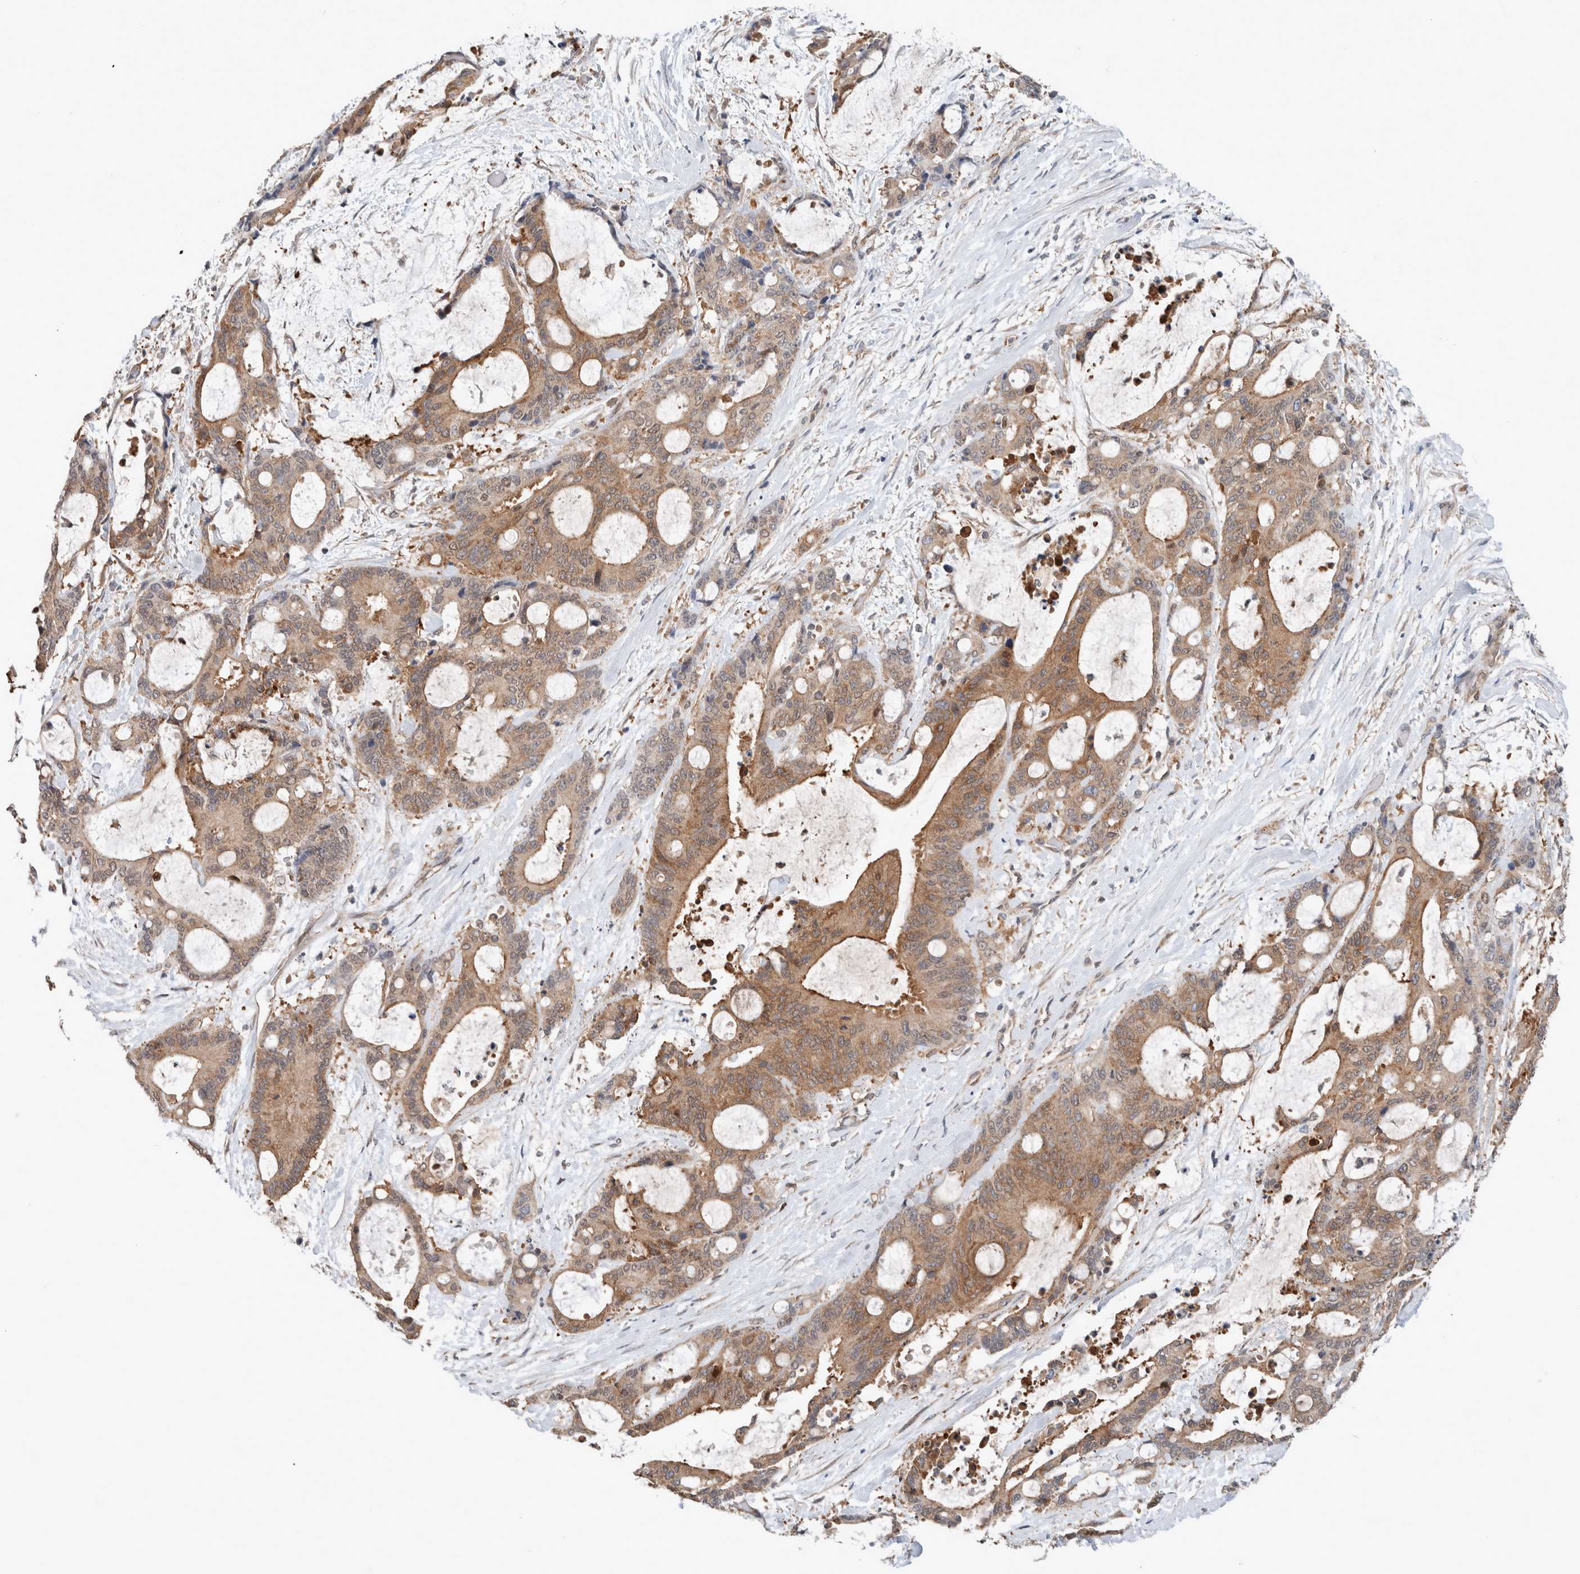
{"staining": {"intensity": "moderate", "quantity": ">75%", "location": "cytoplasmic/membranous,nuclear"}, "tissue": "liver cancer", "cell_type": "Tumor cells", "image_type": "cancer", "snomed": [{"axis": "morphology", "description": "Cholangiocarcinoma"}, {"axis": "topography", "description": "Liver"}], "caption": "An image showing moderate cytoplasmic/membranous and nuclear positivity in about >75% of tumor cells in liver cancer (cholangiocarcinoma), as visualized by brown immunohistochemical staining.", "gene": "XPNPEP1", "patient": {"sex": "female", "age": 73}}